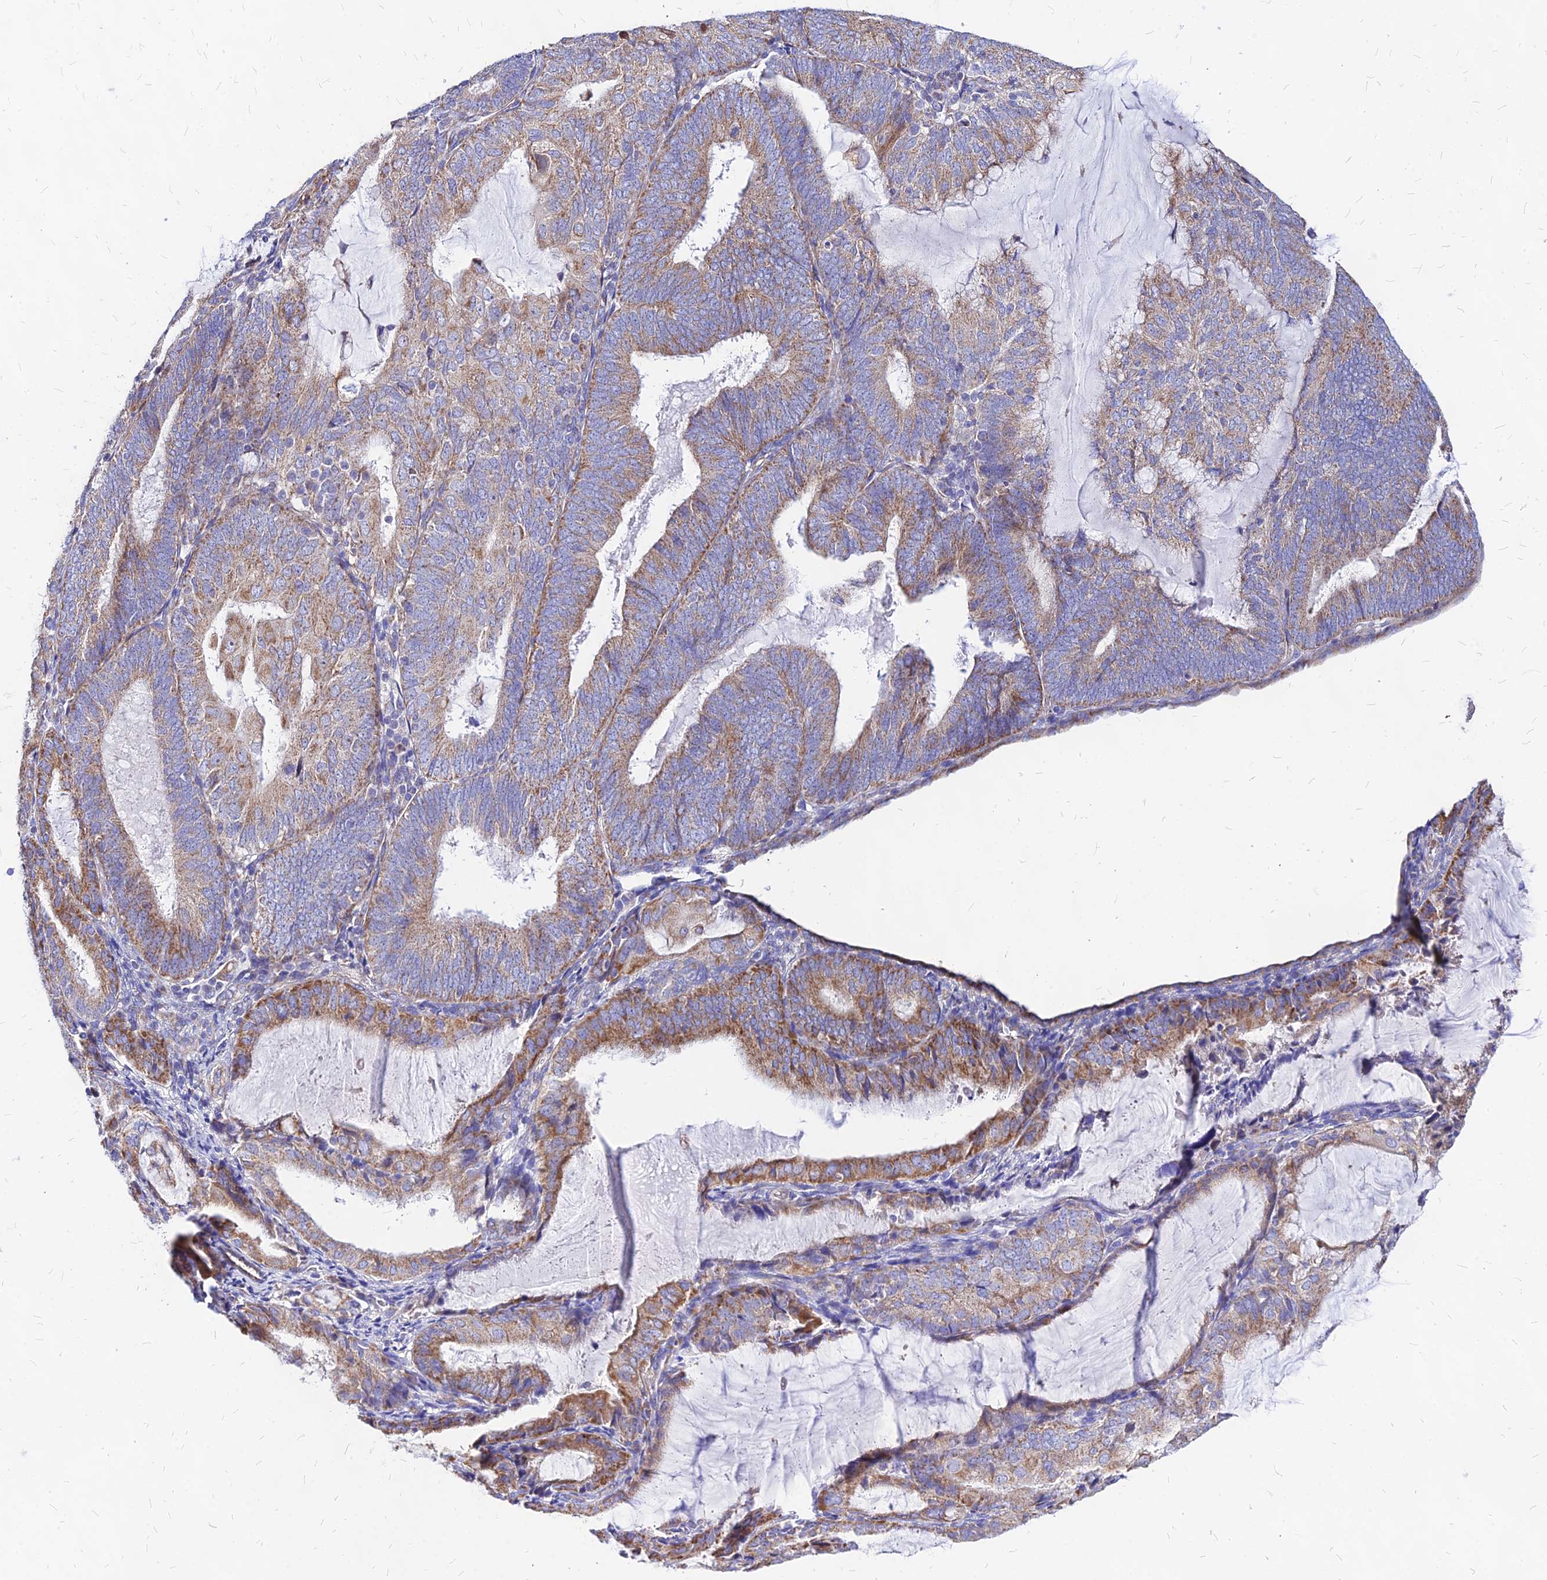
{"staining": {"intensity": "moderate", "quantity": "25%-75%", "location": "cytoplasmic/membranous"}, "tissue": "endometrial cancer", "cell_type": "Tumor cells", "image_type": "cancer", "snomed": [{"axis": "morphology", "description": "Adenocarcinoma, NOS"}, {"axis": "topography", "description": "Endometrium"}], "caption": "The immunohistochemical stain highlights moderate cytoplasmic/membranous staining in tumor cells of endometrial cancer (adenocarcinoma) tissue.", "gene": "MRPL3", "patient": {"sex": "female", "age": 81}}